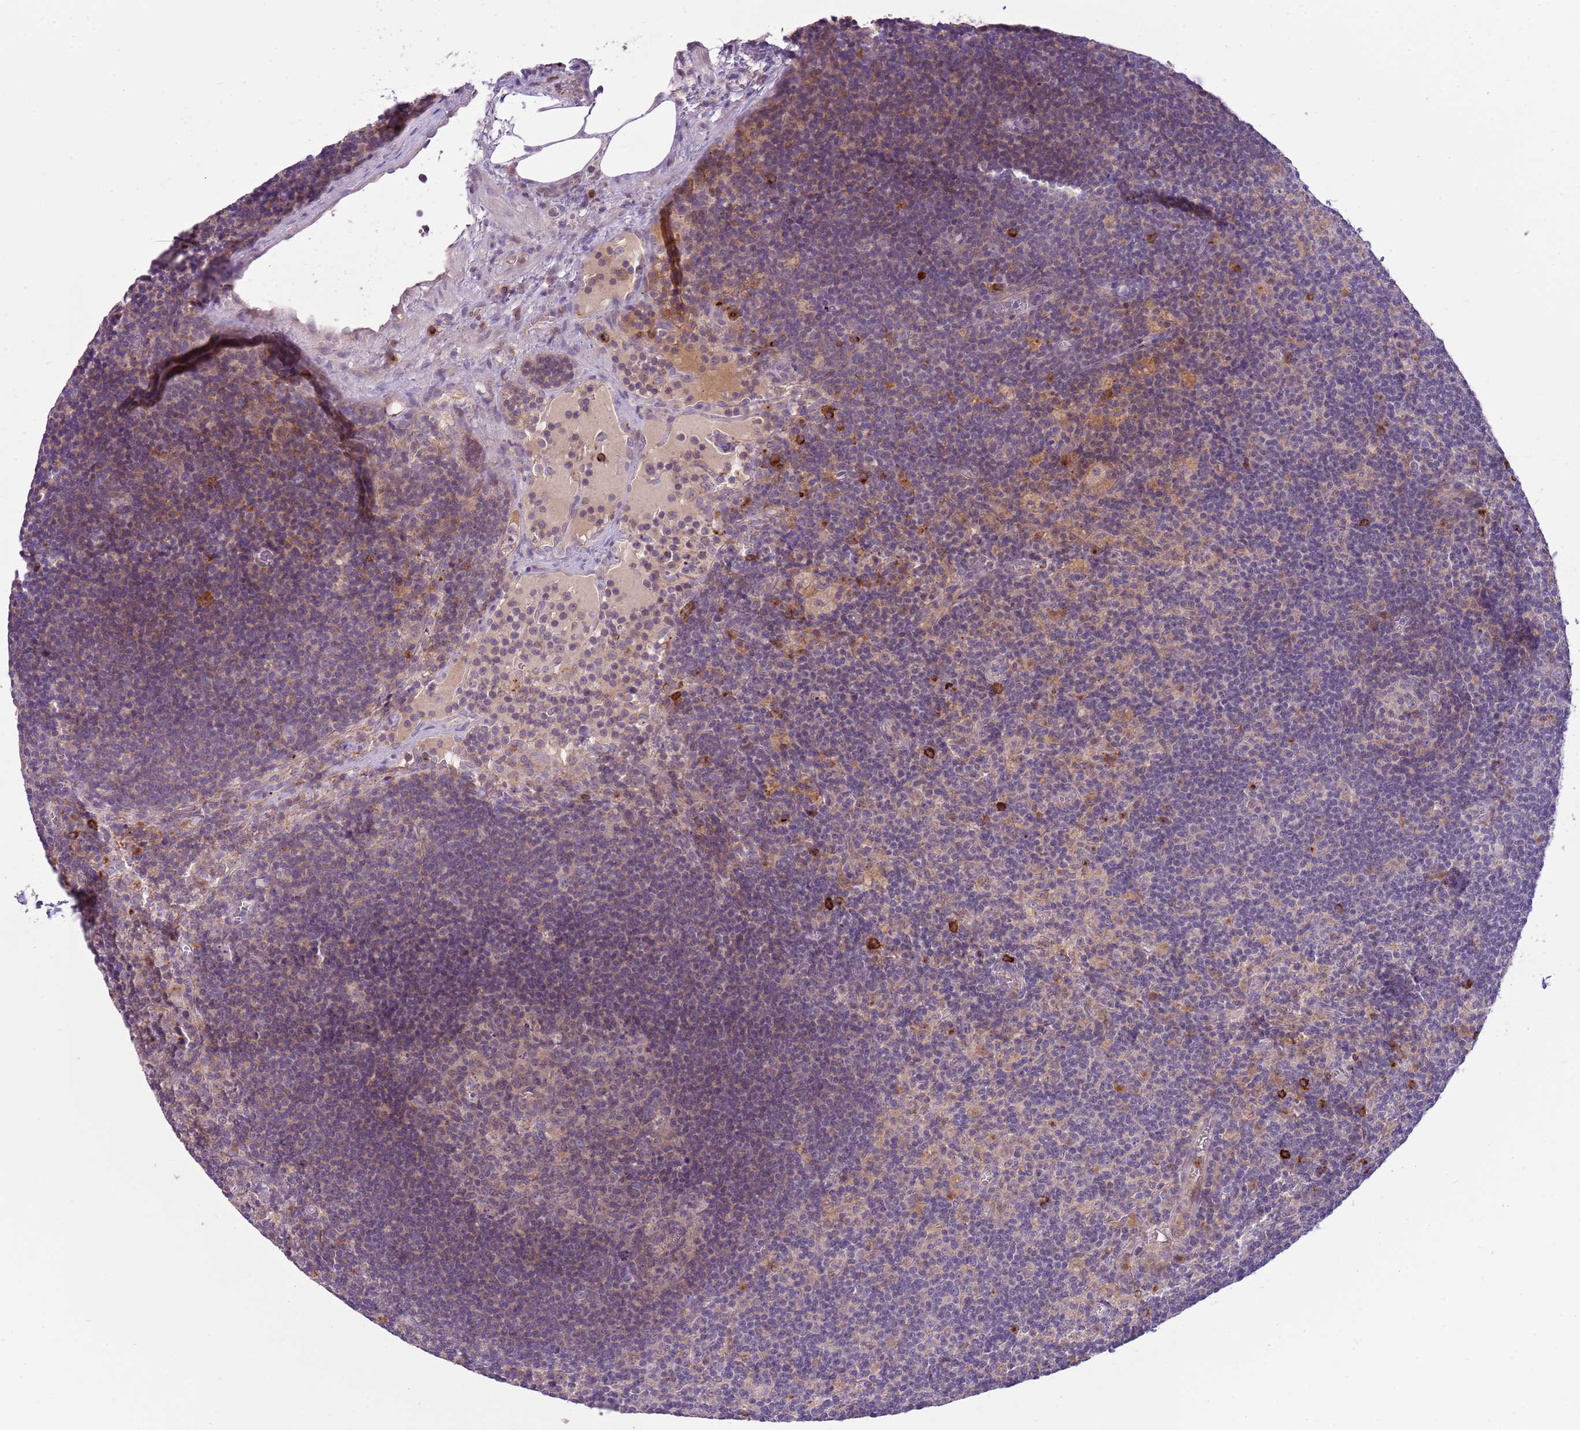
{"staining": {"intensity": "weak", "quantity": "<25%", "location": "cytoplasmic/membranous"}, "tissue": "lymph node", "cell_type": "Germinal center cells", "image_type": "normal", "snomed": [{"axis": "morphology", "description": "Normal tissue, NOS"}, {"axis": "topography", "description": "Lymph node"}], "caption": "This is a photomicrograph of immunohistochemistry staining of unremarkable lymph node, which shows no positivity in germinal center cells.", "gene": "SCAMP5", "patient": {"sex": "male", "age": 69}}